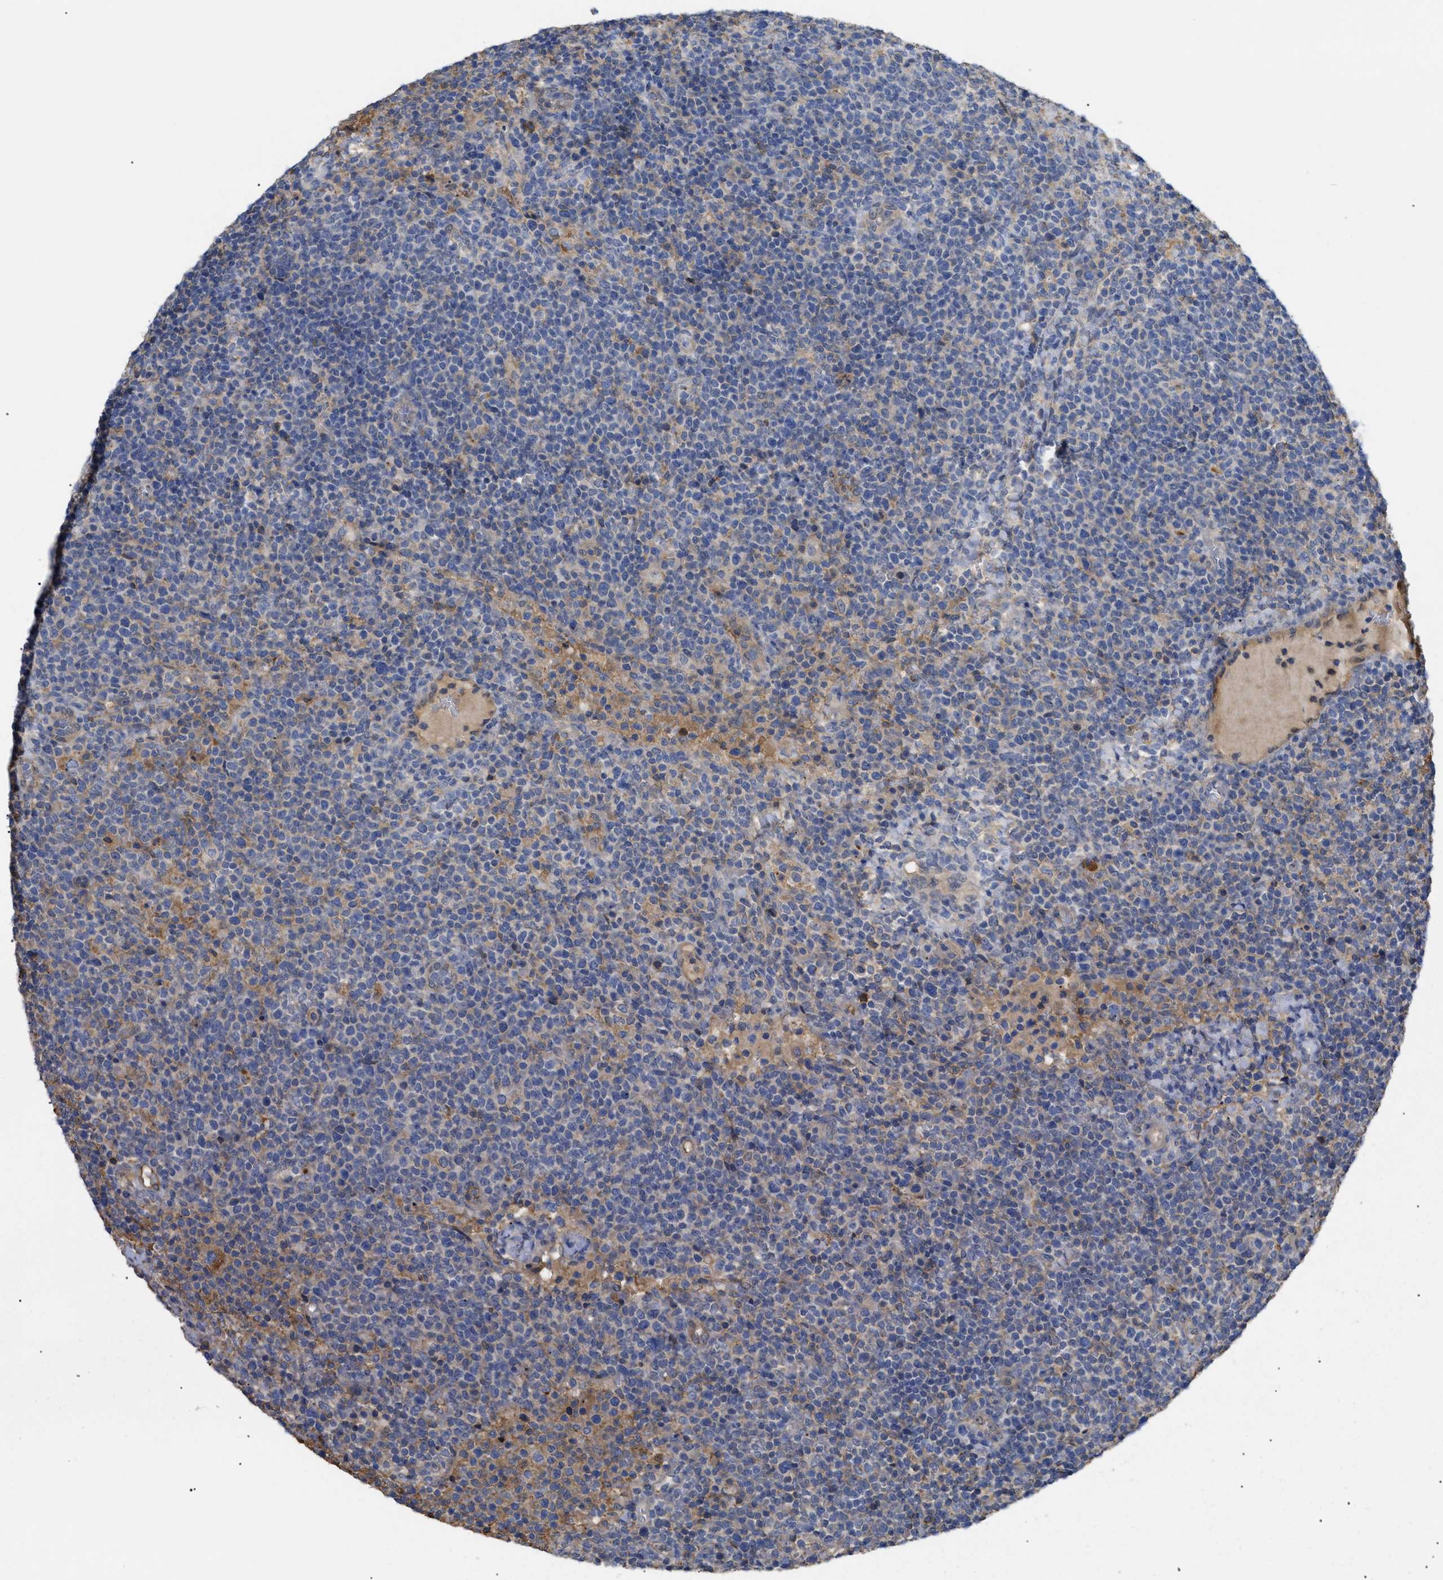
{"staining": {"intensity": "moderate", "quantity": "<25%", "location": "cytoplasmic/membranous"}, "tissue": "lymphoma", "cell_type": "Tumor cells", "image_type": "cancer", "snomed": [{"axis": "morphology", "description": "Malignant lymphoma, non-Hodgkin's type, High grade"}, {"axis": "topography", "description": "Lymph node"}], "caption": "Protein staining by immunohistochemistry (IHC) exhibits moderate cytoplasmic/membranous staining in approximately <25% of tumor cells in lymphoma. The staining is performed using DAB brown chromogen to label protein expression. The nuclei are counter-stained blue using hematoxylin.", "gene": "ANXA4", "patient": {"sex": "male", "age": 61}}